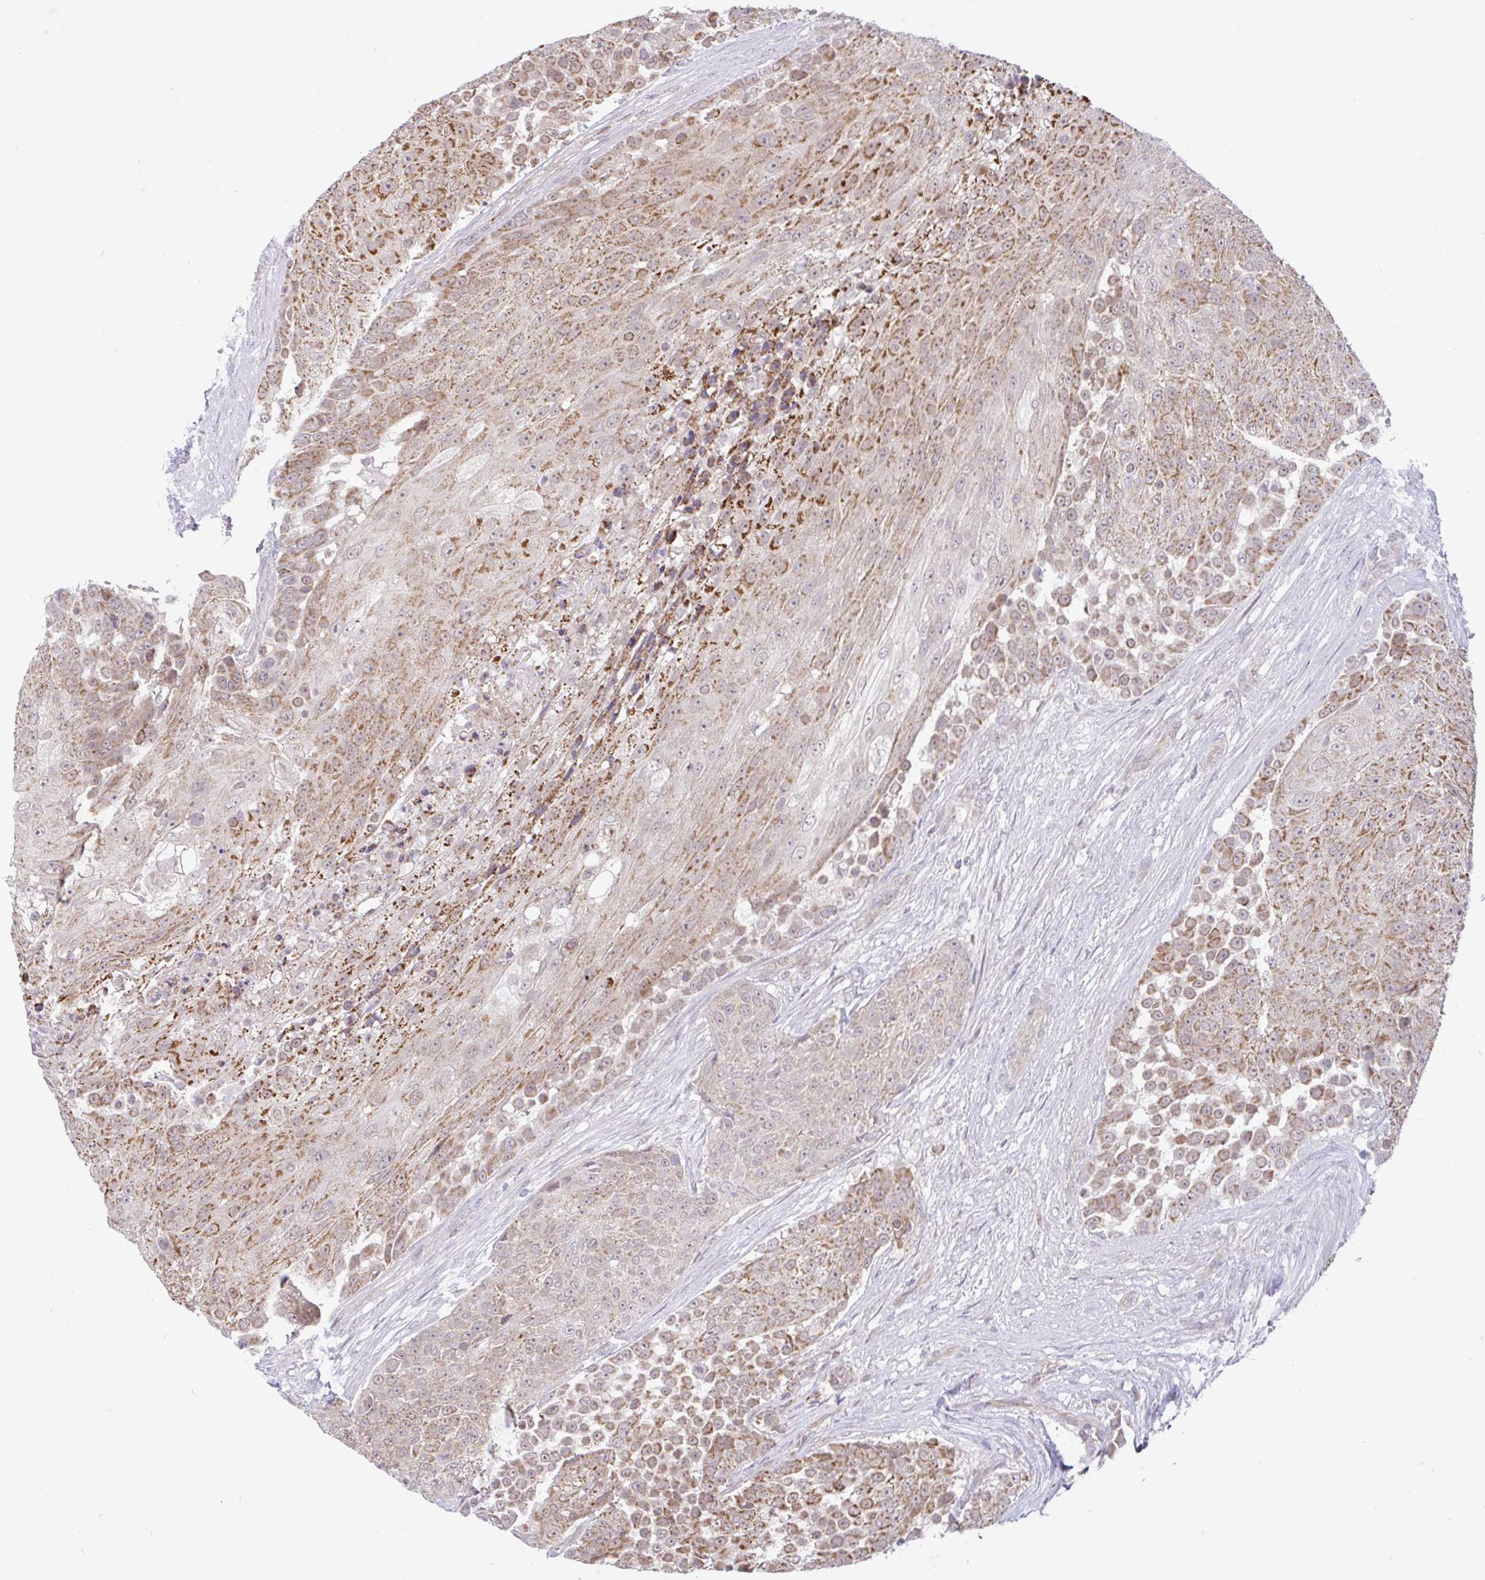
{"staining": {"intensity": "moderate", "quantity": ">75%", "location": "cytoplasmic/membranous"}, "tissue": "urothelial cancer", "cell_type": "Tumor cells", "image_type": "cancer", "snomed": [{"axis": "morphology", "description": "Urothelial carcinoma, High grade"}, {"axis": "topography", "description": "Urinary bladder"}], "caption": "A brown stain highlights moderate cytoplasmic/membranous expression of a protein in urothelial carcinoma (high-grade) tumor cells.", "gene": "DLEU7", "patient": {"sex": "female", "age": 63}}